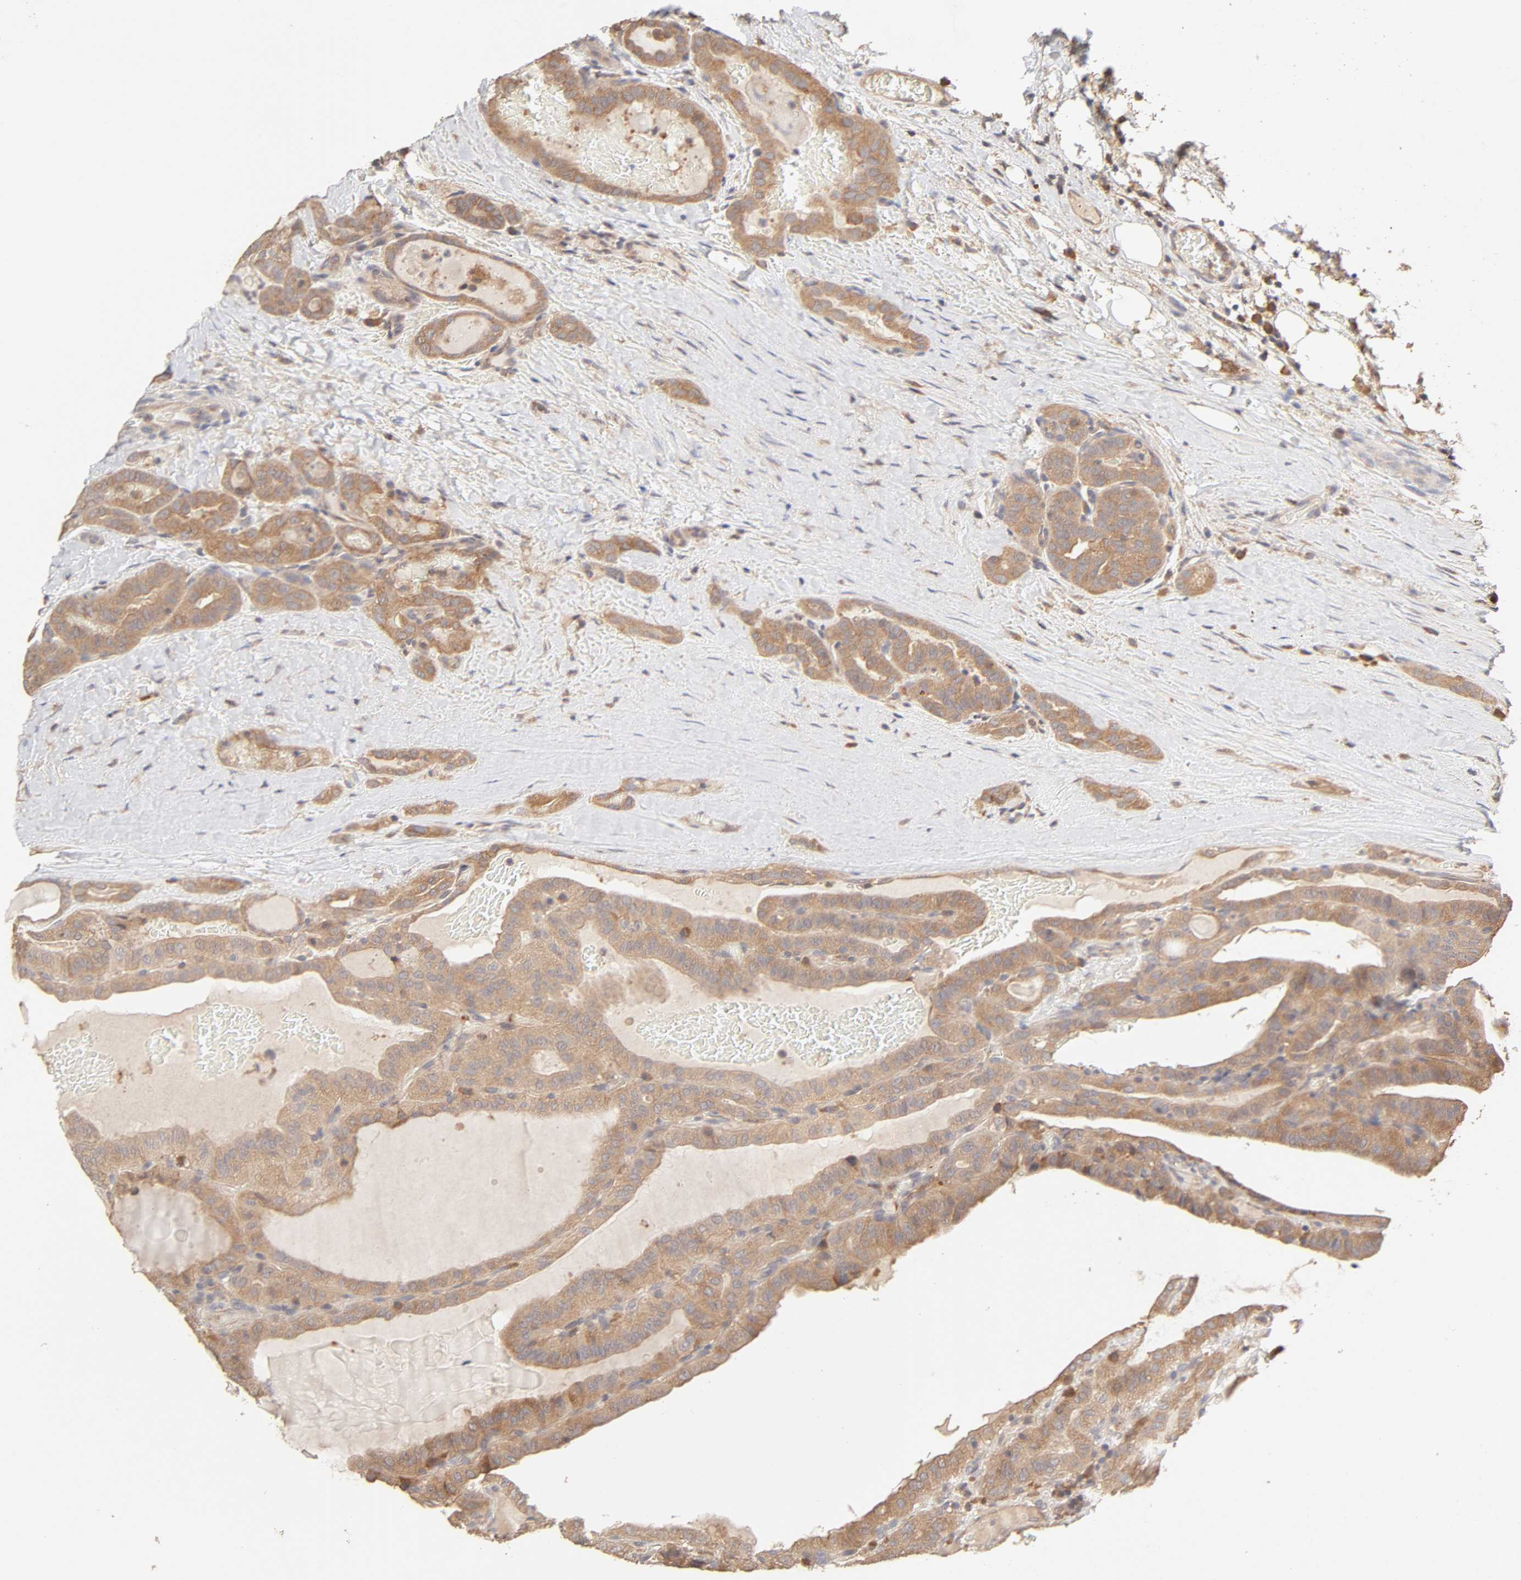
{"staining": {"intensity": "moderate", "quantity": ">75%", "location": "cytoplasmic/membranous"}, "tissue": "thyroid cancer", "cell_type": "Tumor cells", "image_type": "cancer", "snomed": [{"axis": "morphology", "description": "Papillary adenocarcinoma, NOS"}, {"axis": "topography", "description": "Thyroid gland"}], "caption": "Thyroid cancer (papillary adenocarcinoma) stained for a protein (brown) reveals moderate cytoplasmic/membranous positive staining in about >75% of tumor cells.", "gene": "AP1G2", "patient": {"sex": "male", "age": 77}}